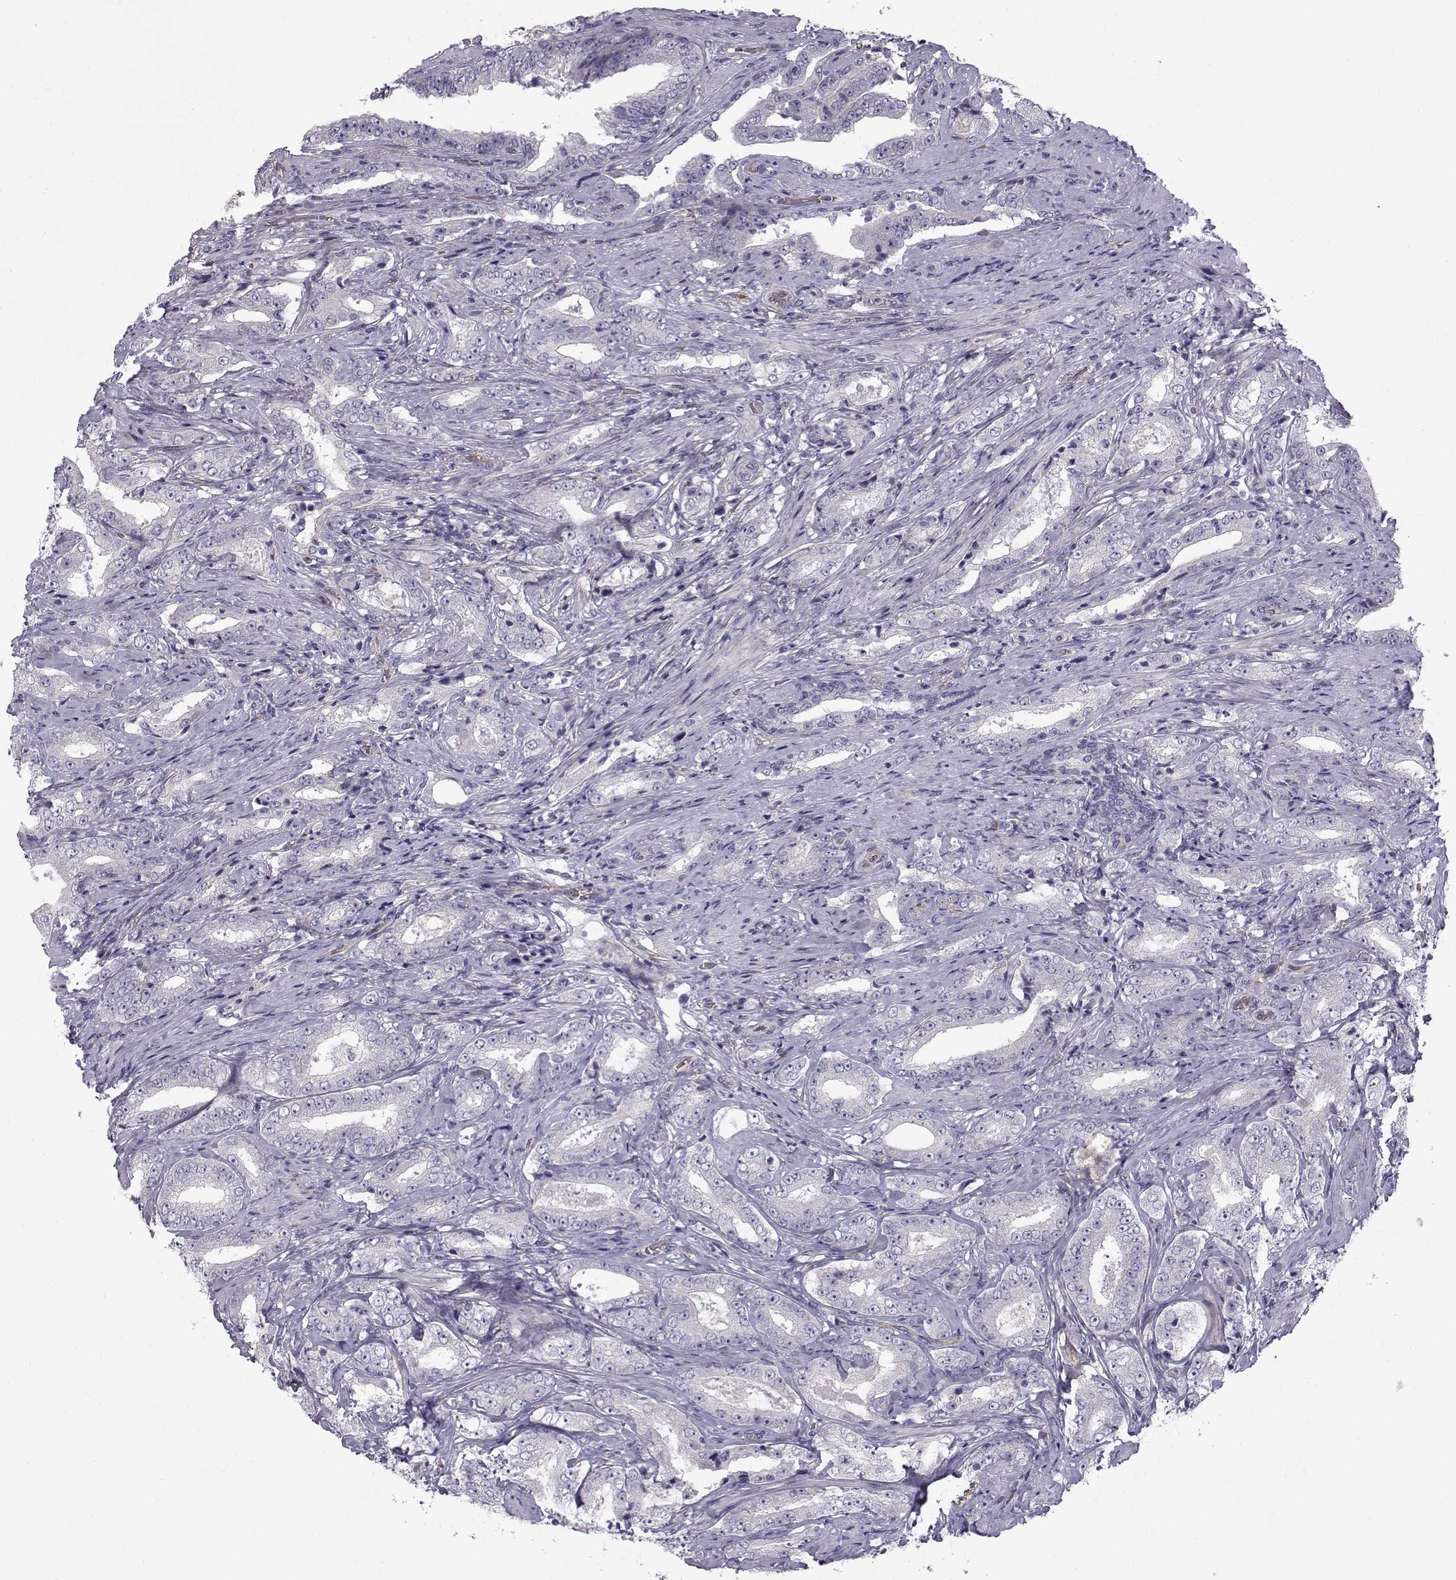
{"staining": {"intensity": "negative", "quantity": "none", "location": "none"}, "tissue": "prostate cancer", "cell_type": "Tumor cells", "image_type": "cancer", "snomed": [{"axis": "morphology", "description": "Adenocarcinoma, Low grade"}, {"axis": "topography", "description": "Prostate and seminal vesicle, NOS"}], "caption": "Tumor cells are negative for protein expression in human prostate adenocarcinoma (low-grade).", "gene": "QPCT", "patient": {"sex": "male", "age": 61}}